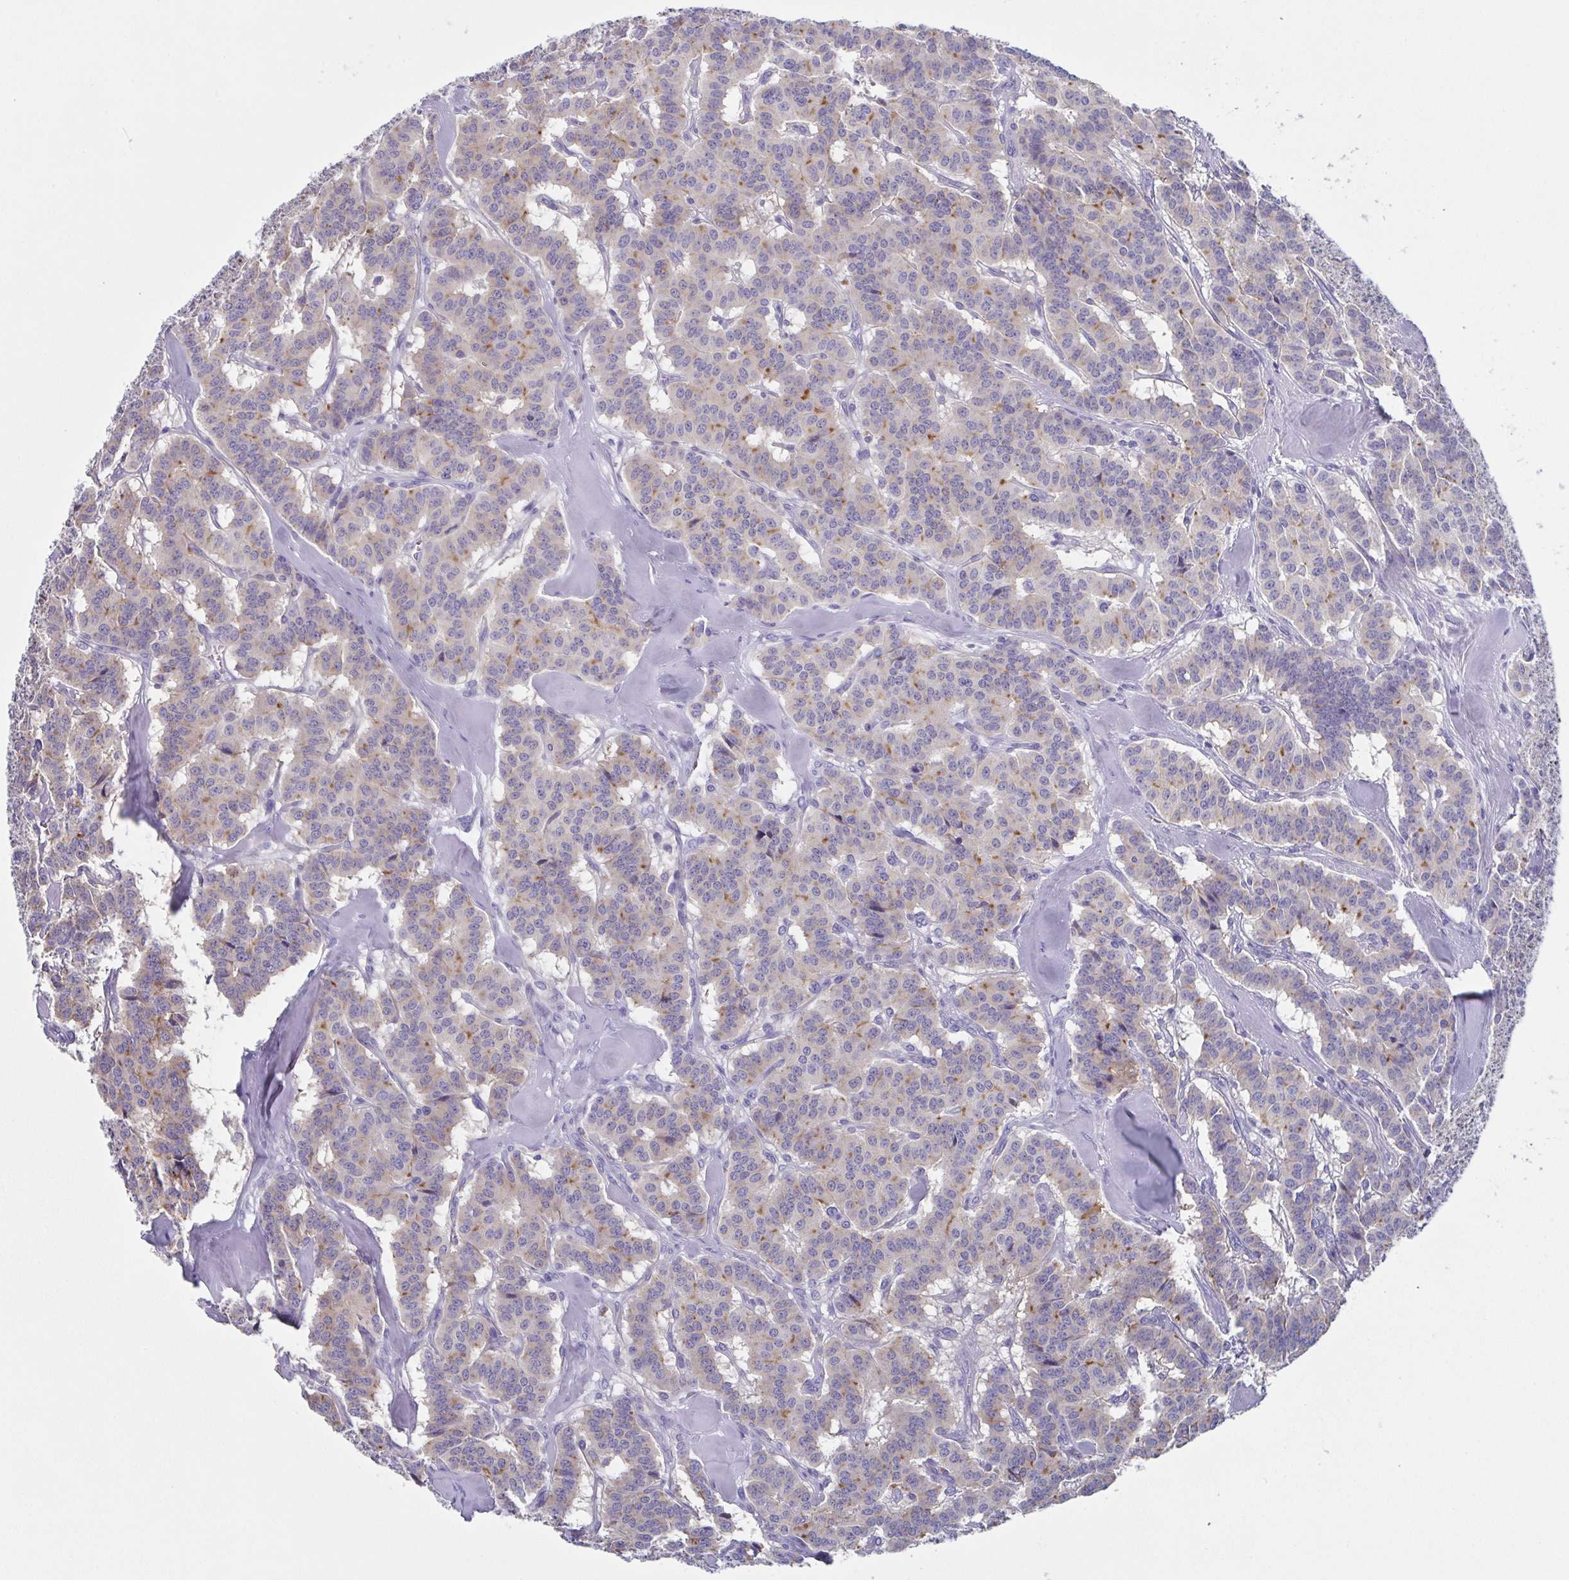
{"staining": {"intensity": "weak", "quantity": "25%-75%", "location": "cytoplasmic/membranous"}, "tissue": "carcinoid", "cell_type": "Tumor cells", "image_type": "cancer", "snomed": [{"axis": "morphology", "description": "Normal tissue, NOS"}, {"axis": "morphology", "description": "Carcinoid, malignant, NOS"}, {"axis": "topography", "description": "Lung"}], "caption": "There is low levels of weak cytoplasmic/membranous expression in tumor cells of carcinoid (malignant), as demonstrated by immunohistochemical staining (brown color).", "gene": "TAGLN3", "patient": {"sex": "female", "age": 46}}